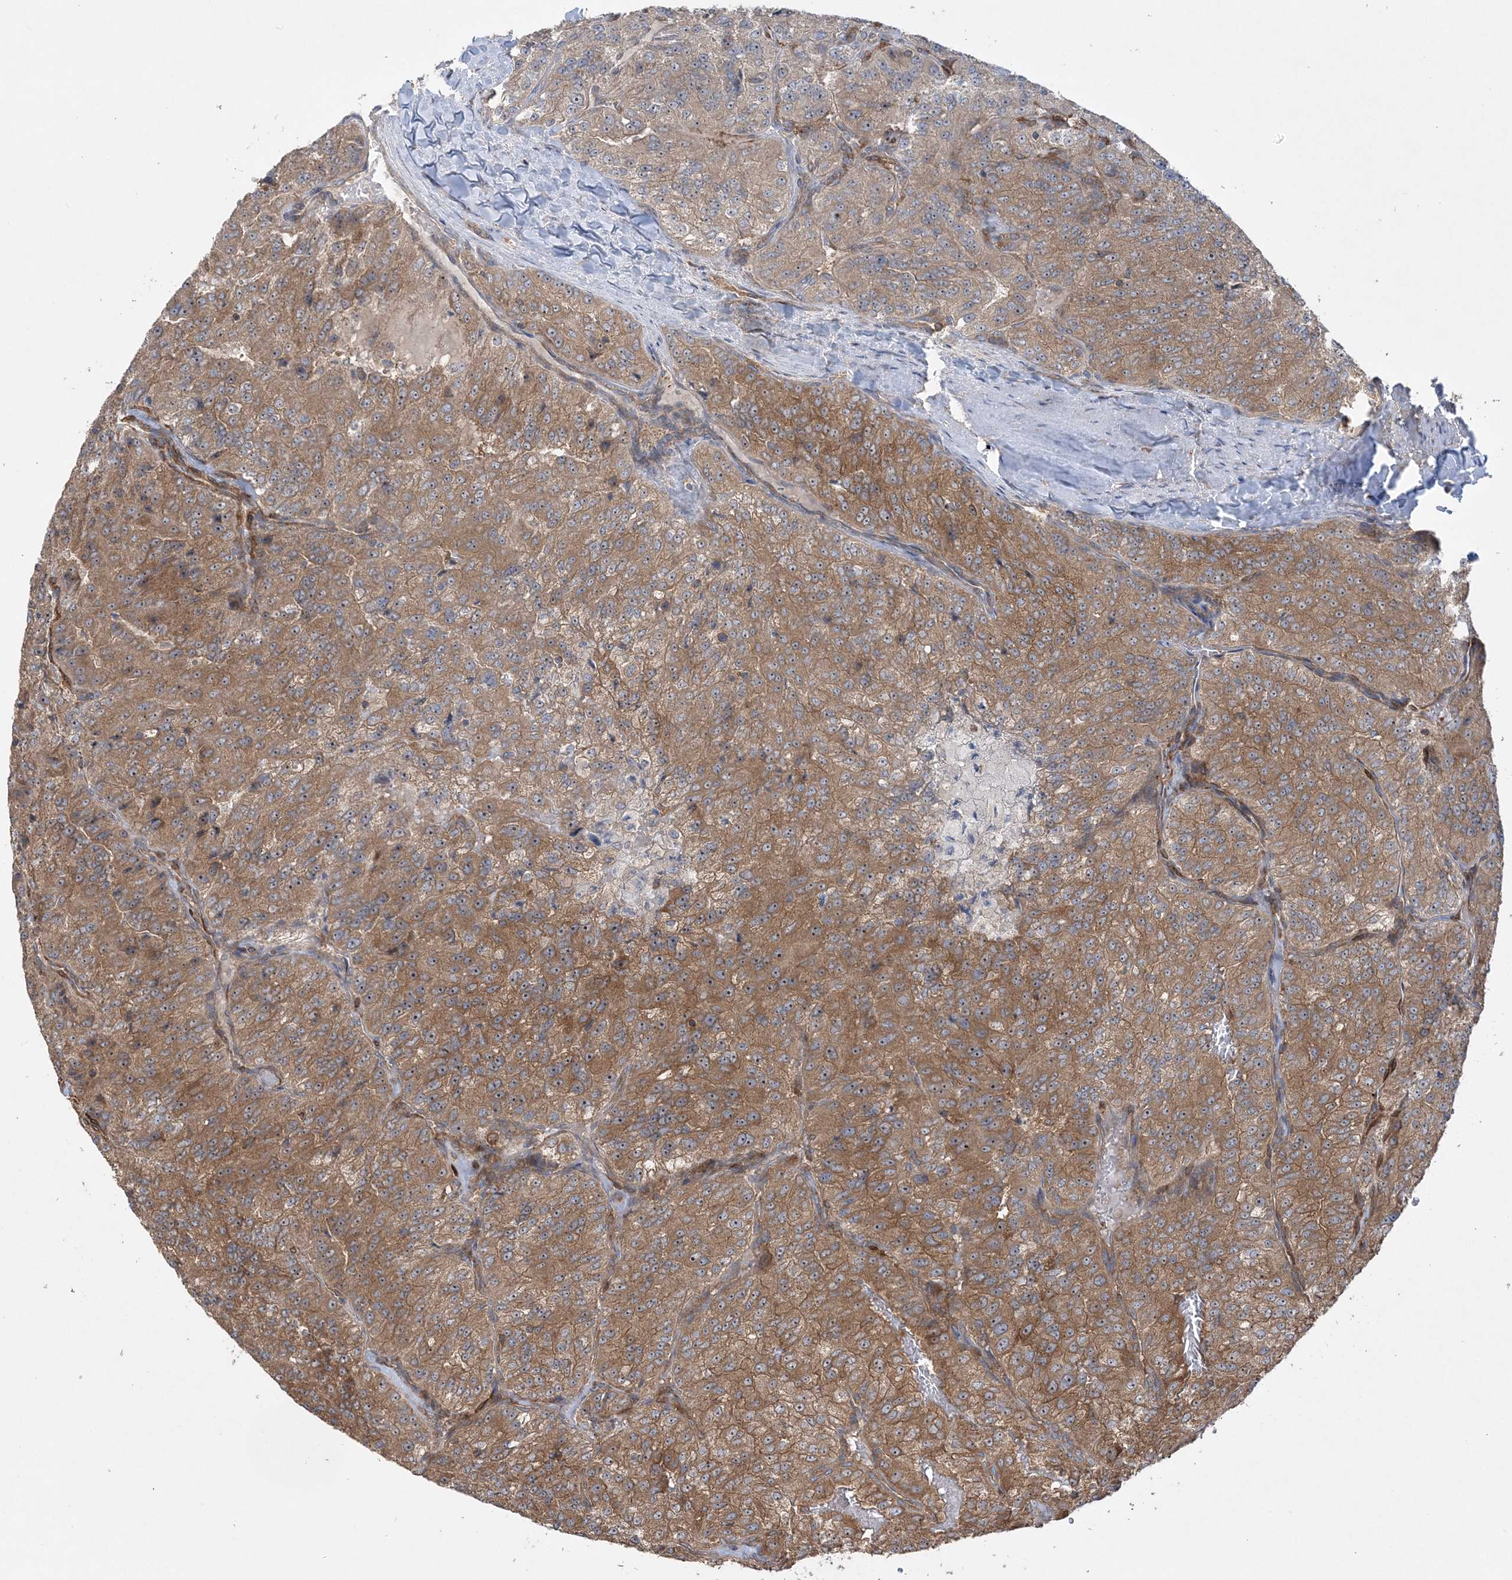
{"staining": {"intensity": "moderate", "quantity": ">75%", "location": "cytoplasmic/membranous,nuclear"}, "tissue": "renal cancer", "cell_type": "Tumor cells", "image_type": "cancer", "snomed": [{"axis": "morphology", "description": "Adenocarcinoma, NOS"}, {"axis": "topography", "description": "Kidney"}], "caption": "This is an image of immunohistochemistry (IHC) staining of renal cancer (adenocarcinoma), which shows moderate staining in the cytoplasmic/membranous and nuclear of tumor cells.", "gene": "ACAP2", "patient": {"sex": "female", "age": 63}}